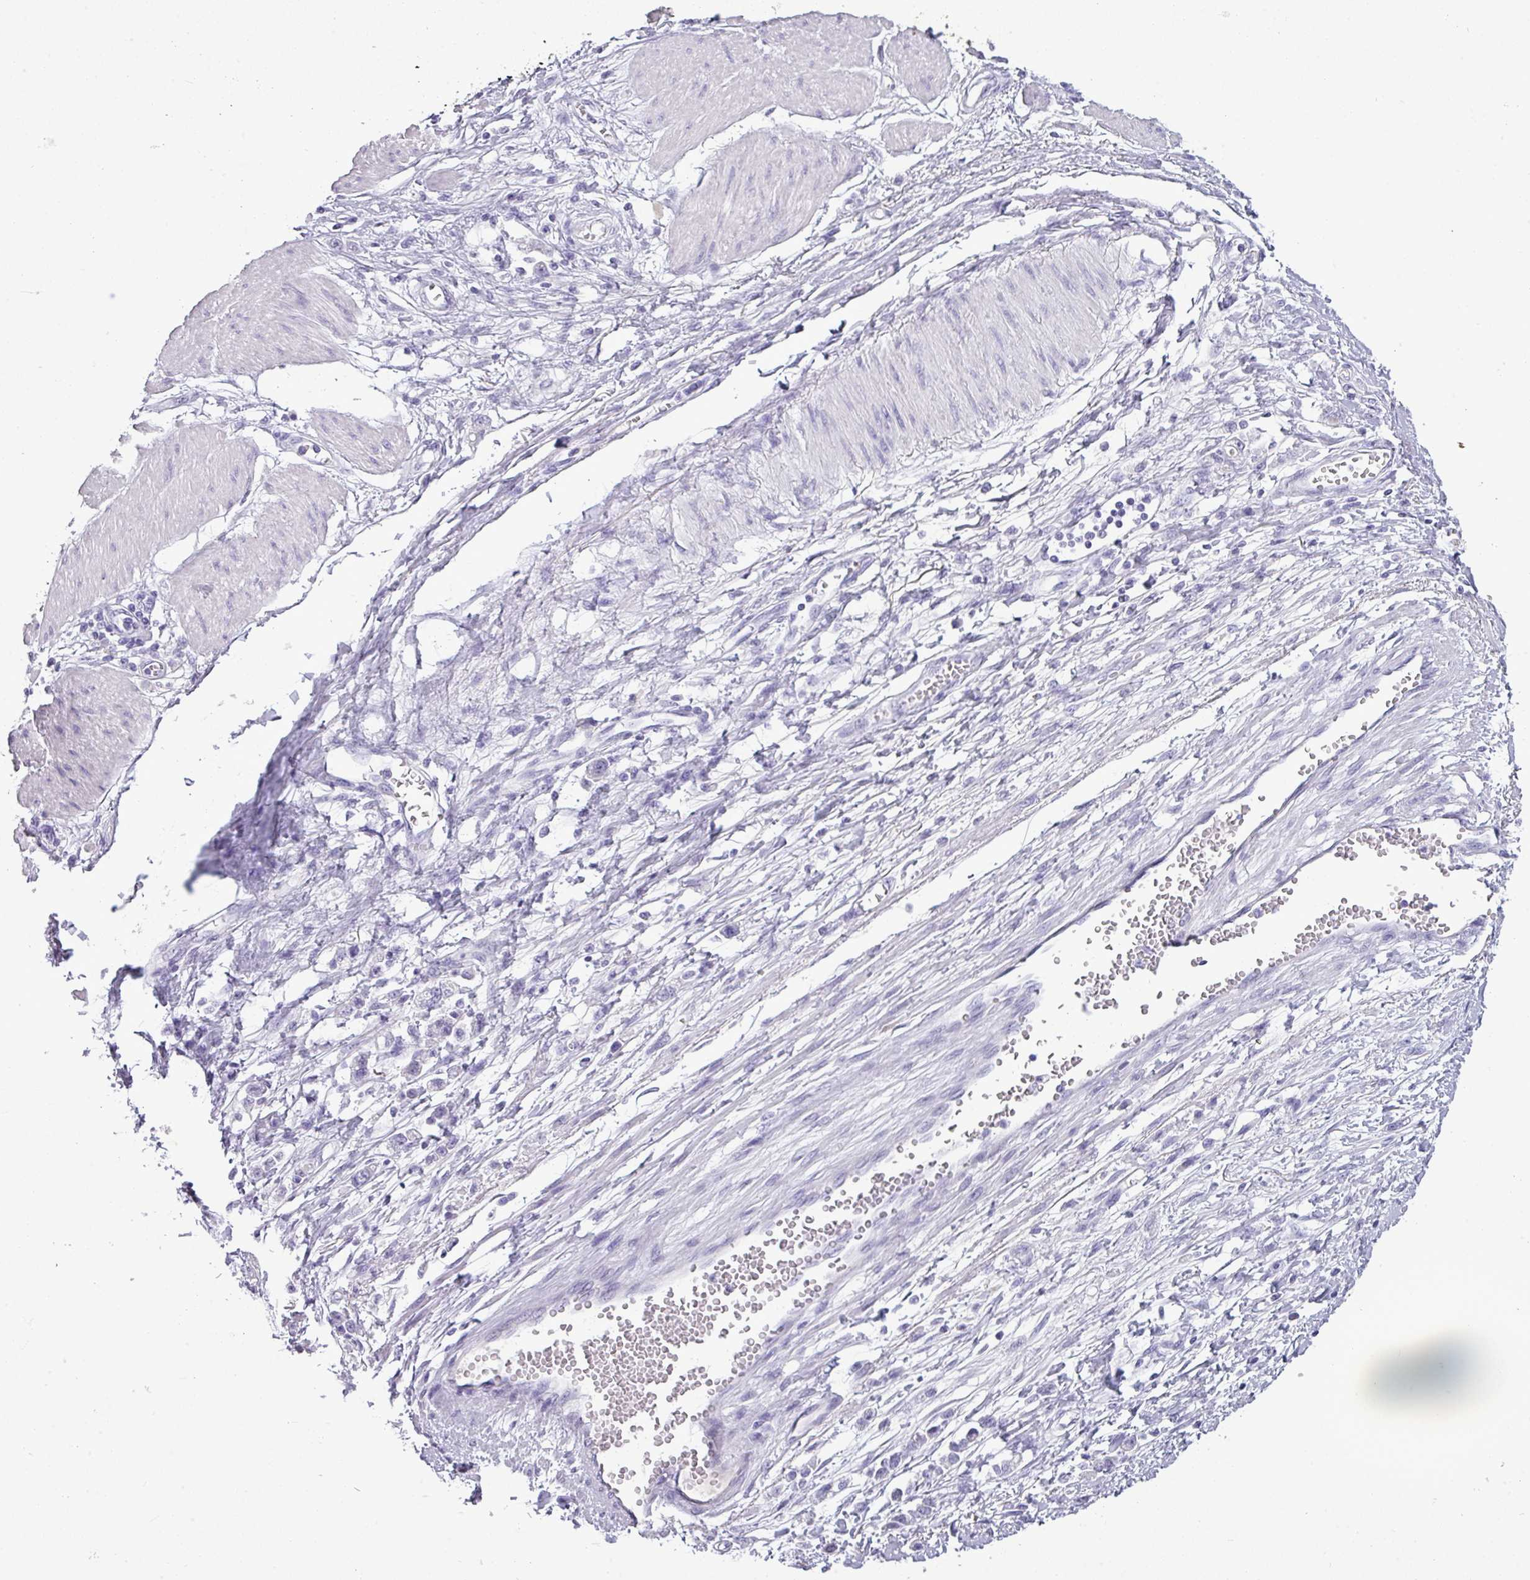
{"staining": {"intensity": "negative", "quantity": "none", "location": "none"}, "tissue": "stomach cancer", "cell_type": "Tumor cells", "image_type": "cancer", "snomed": [{"axis": "morphology", "description": "Adenocarcinoma, NOS"}, {"axis": "topography", "description": "Stomach"}], "caption": "Immunohistochemistry (IHC) micrograph of neoplastic tissue: human stomach adenocarcinoma stained with DAB exhibits no significant protein positivity in tumor cells. (DAB (3,3'-diaminobenzidine) immunohistochemistry visualized using brightfield microscopy, high magnification).", "gene": "TMEM91", "patient": {"sex": "female", "age": 76}}